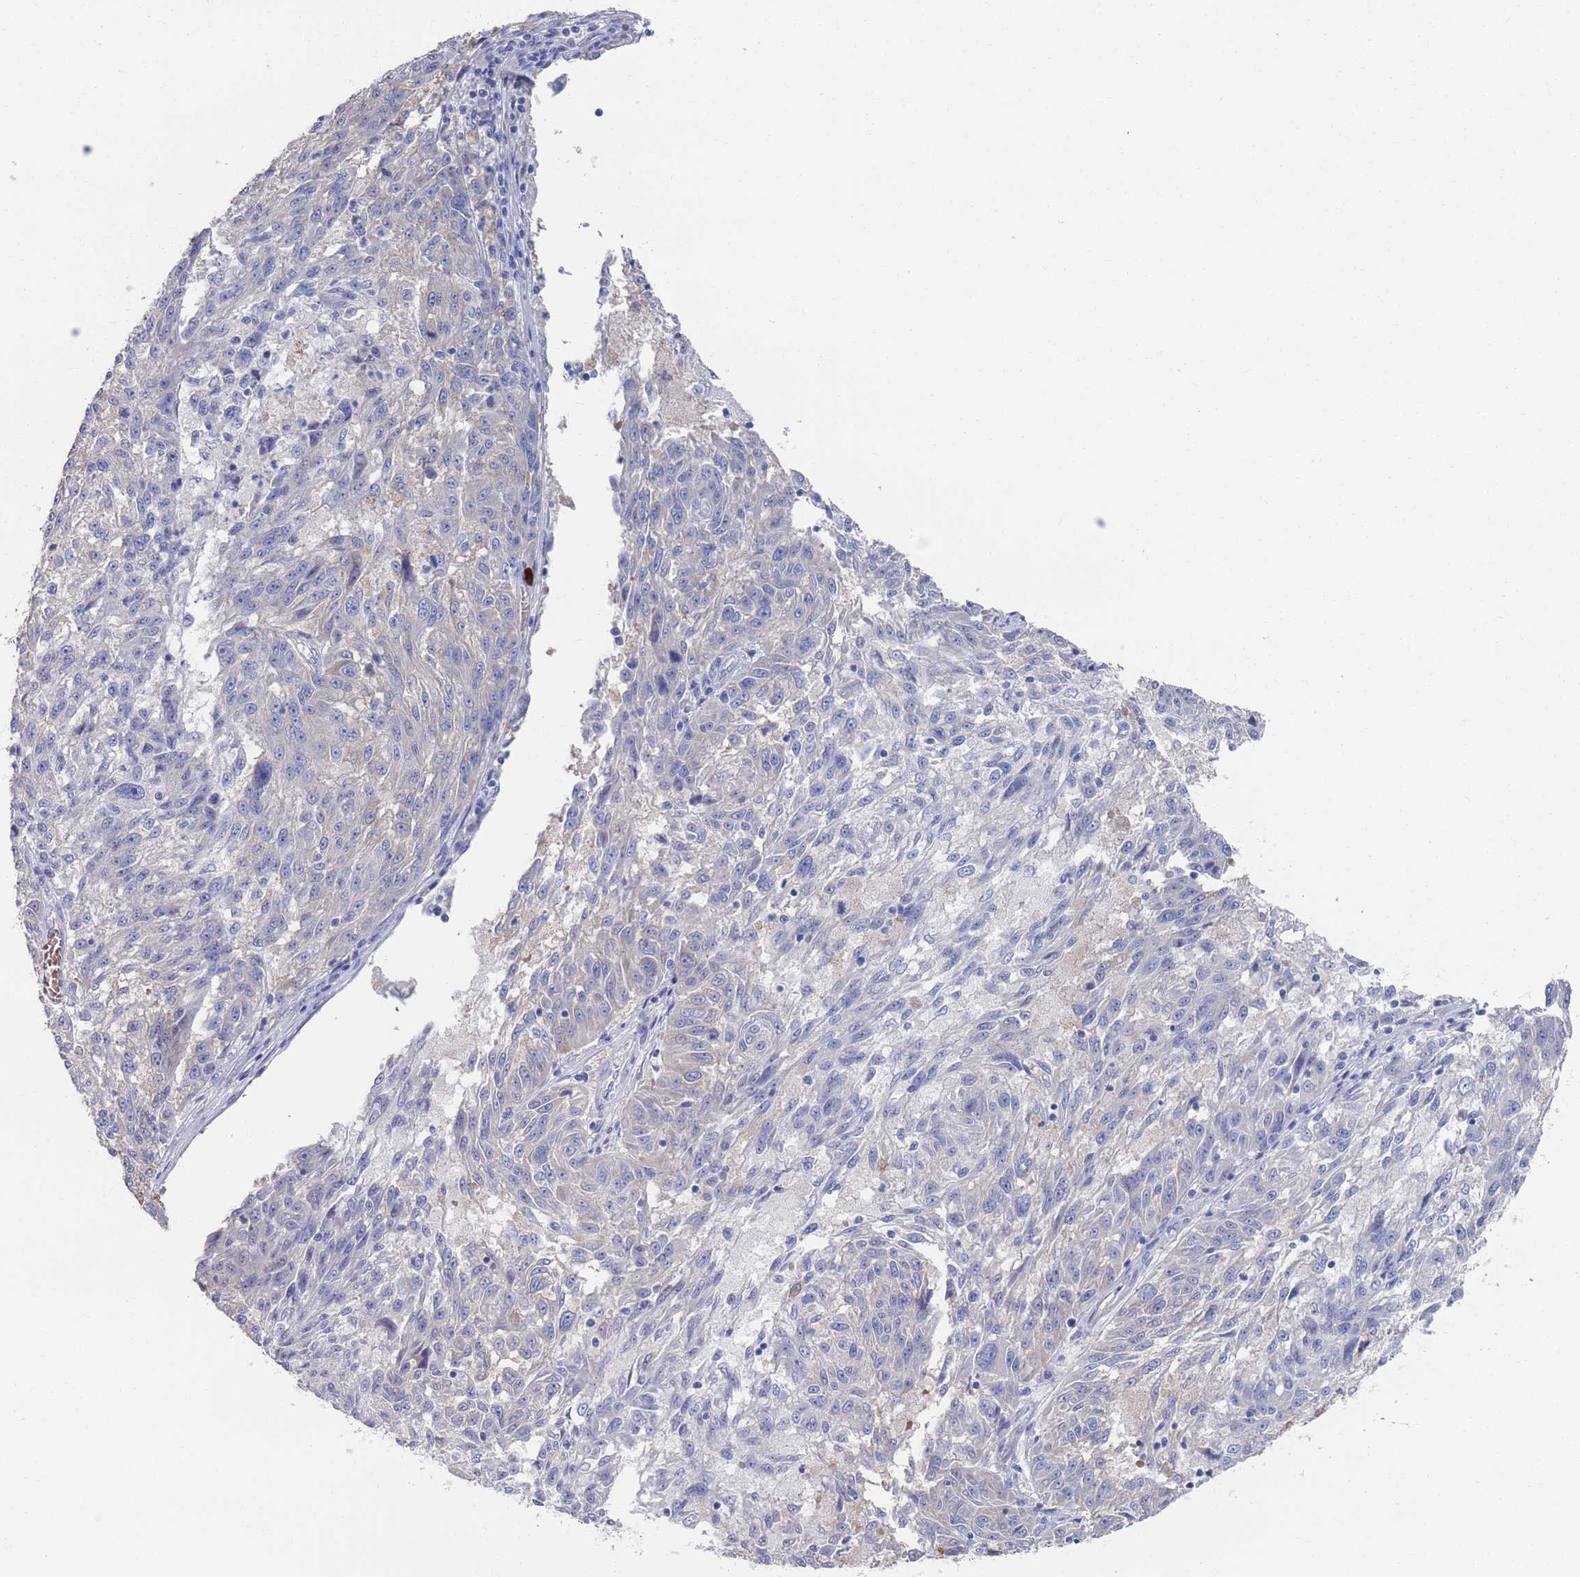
{"staining": {"intensity": "negative", "quantity": "none", "location": "none"}, "tissue": "melanoma", "cell_type": "Tumor cells", "image_type": "cancer", "snomed": [{"axis": "morphology", "description": "Malignant melanoma, NOS"}, {"axis": "topography", "description": "Skin"}], "caption": "This is a image of immunohistochemistry staining of malignant melanoma, which shows no staining in tumor cells. (DAB immunohistochemistry, high magnification).", "gene": "TMCO3", "patient": {"sex": "male", "age": 53}}